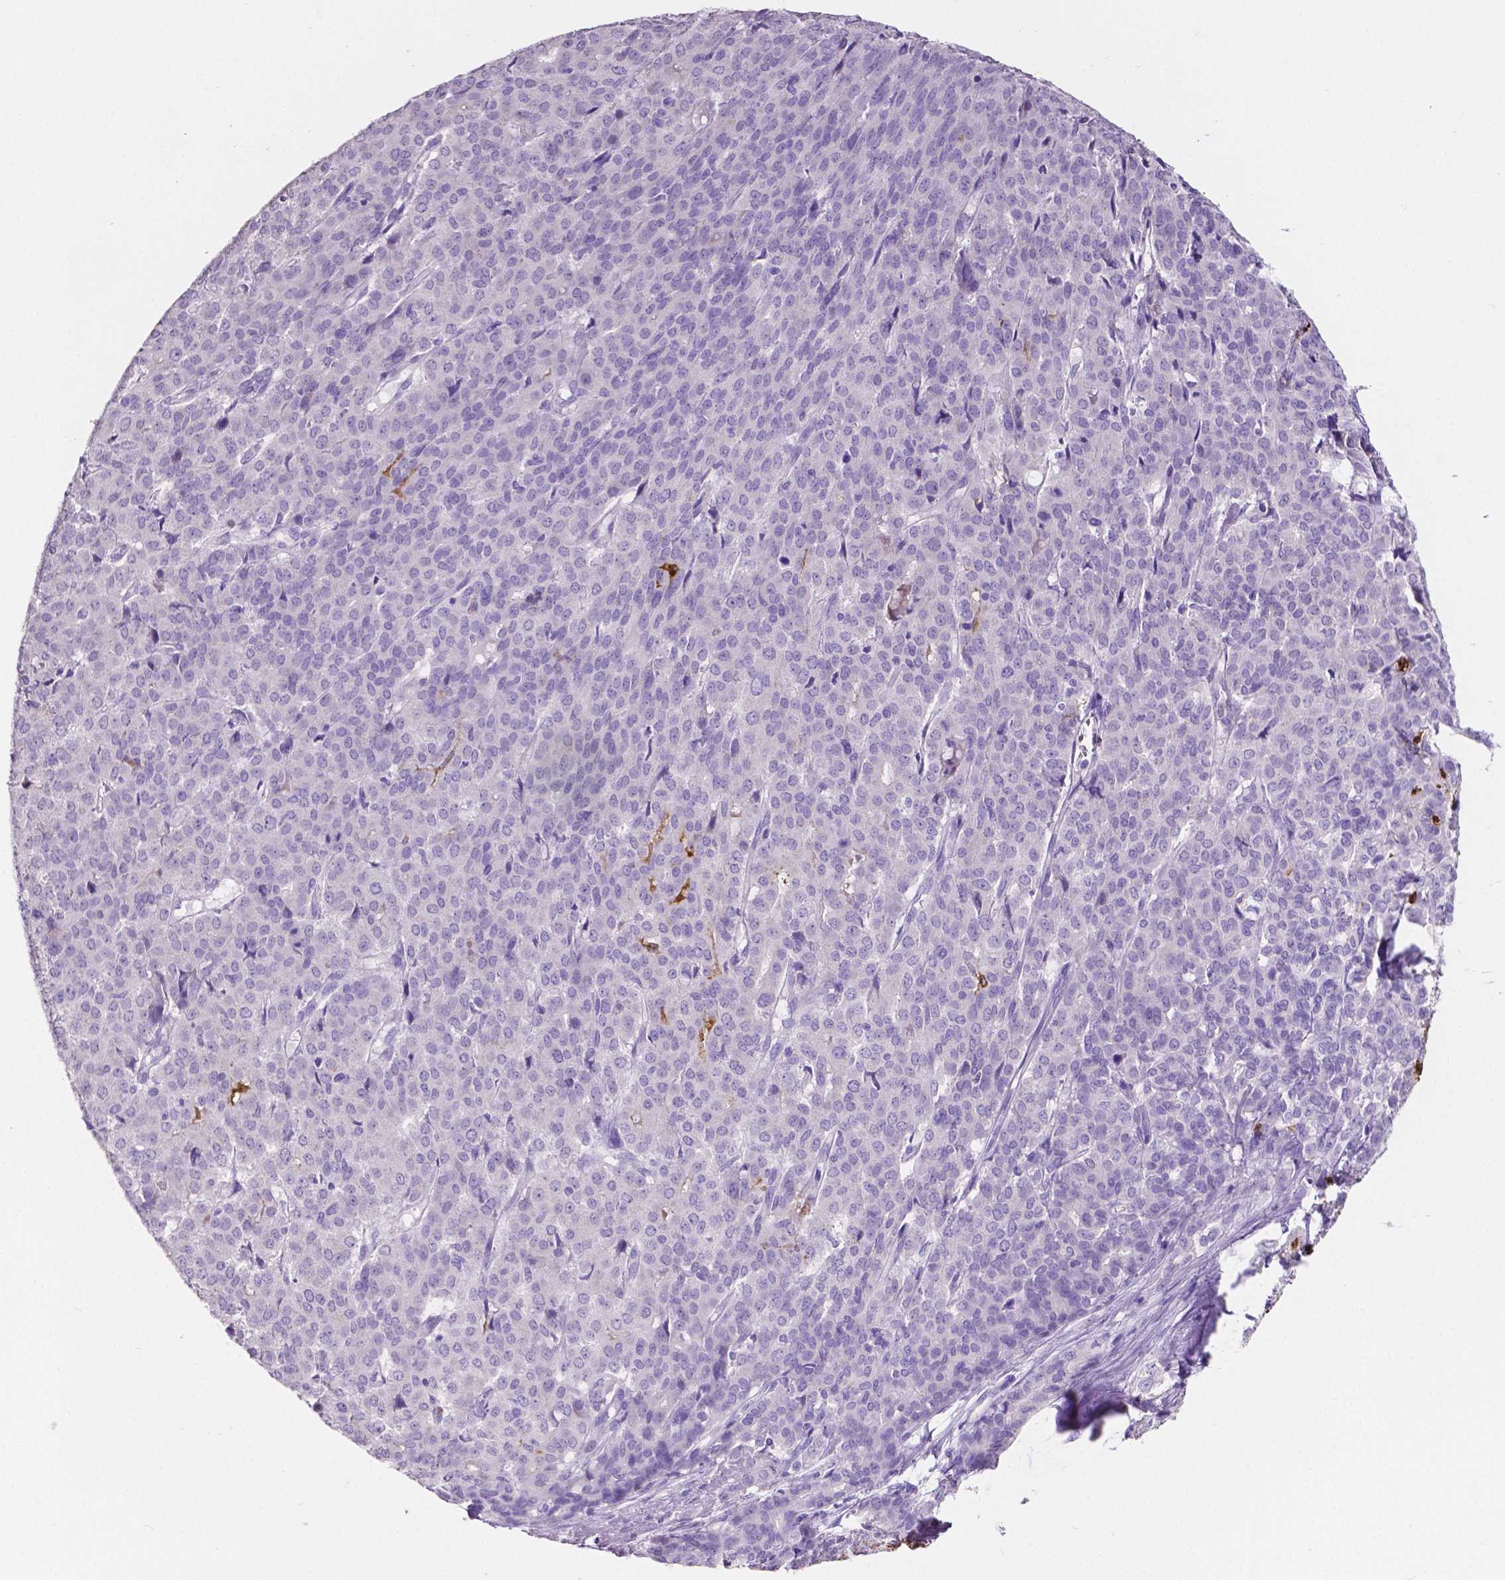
{"staining": {"intensity": "negative", "quantity": "none", "location": "none"}, "tissue": "liver cancer", "cell_type": "Tumor cells", "image_type": "cancer", "snomed": [{"axis": "morphology", "description": "Cholangiocarcinoma"}, {"axis": "topography", "description": "Liver"}], "caption": "A histopathology image of human liver cancer (cholangiocarcinoma) is negative for staining in tumor cells.", "gene": "MMP9", "patient": {"sex": "female", "age": 47}}